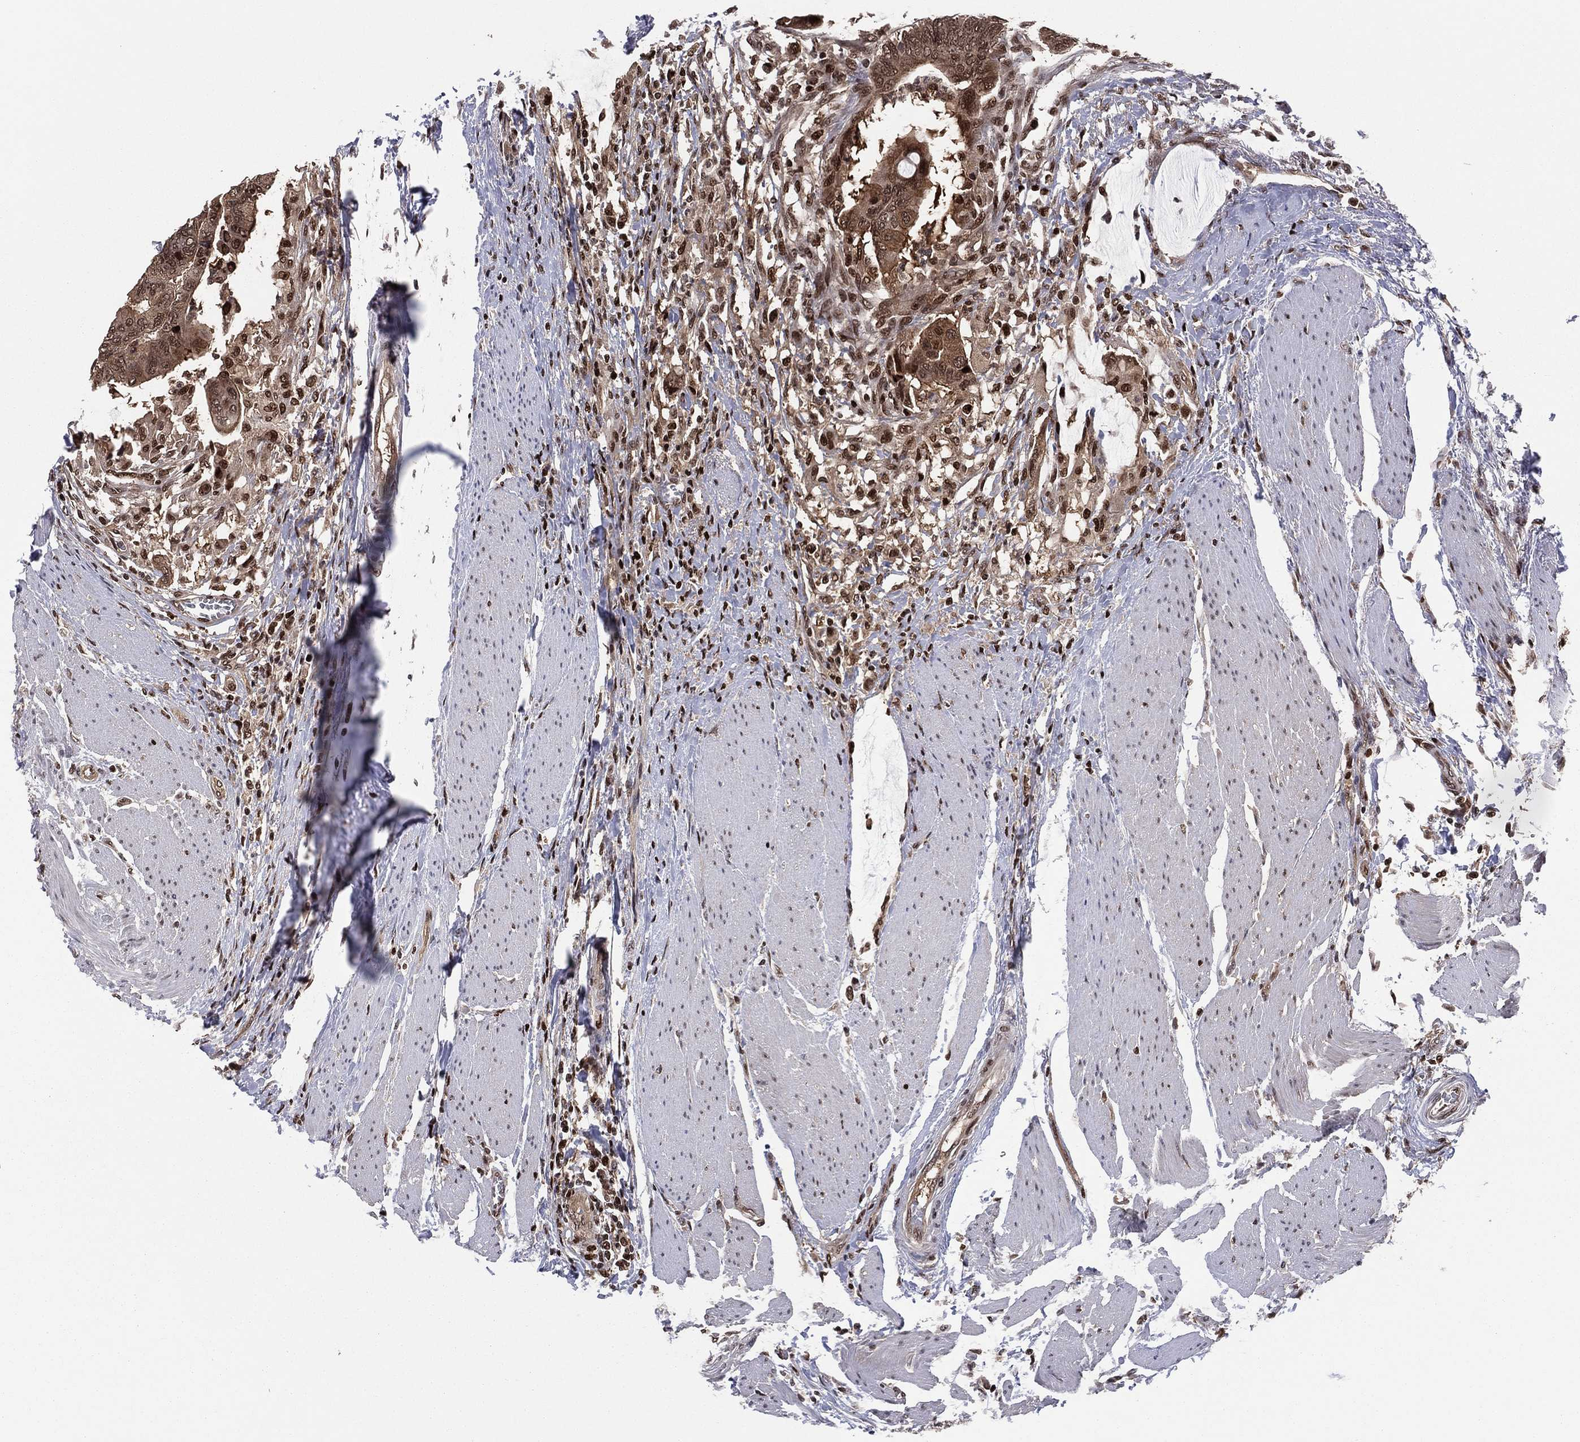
{"staining": {"intensity": "moderate", "quantity": "25%-75%", "location": "cytoplasmic/membranous,nuclear"}, "tissue": "colorectal cancer", "cell_type": "Tumor cells", "image_type": "cancer", "snomed": [{"axis": "morphology", "description": "Normal tissue, NOS"}, {"axis": "morphology", "description": "Adenocarcinoma, NOS"}, {"axis": "topography", "description": "Rectum"}, {"axis": "topography", "description": "Peripheral nerve tissue"}], "caption": "Tumor cells display medium levels of moderate cytoplasmic/membranous and nuclear expression in about 25%-75% of cells in human colorectal cancer. Immunohistochemistry (ihc) stains the protein of interest in brown and the nuclei are stained blue.", "gene": "PSMA1", "patient": {"sex": "male", "age": 92}}